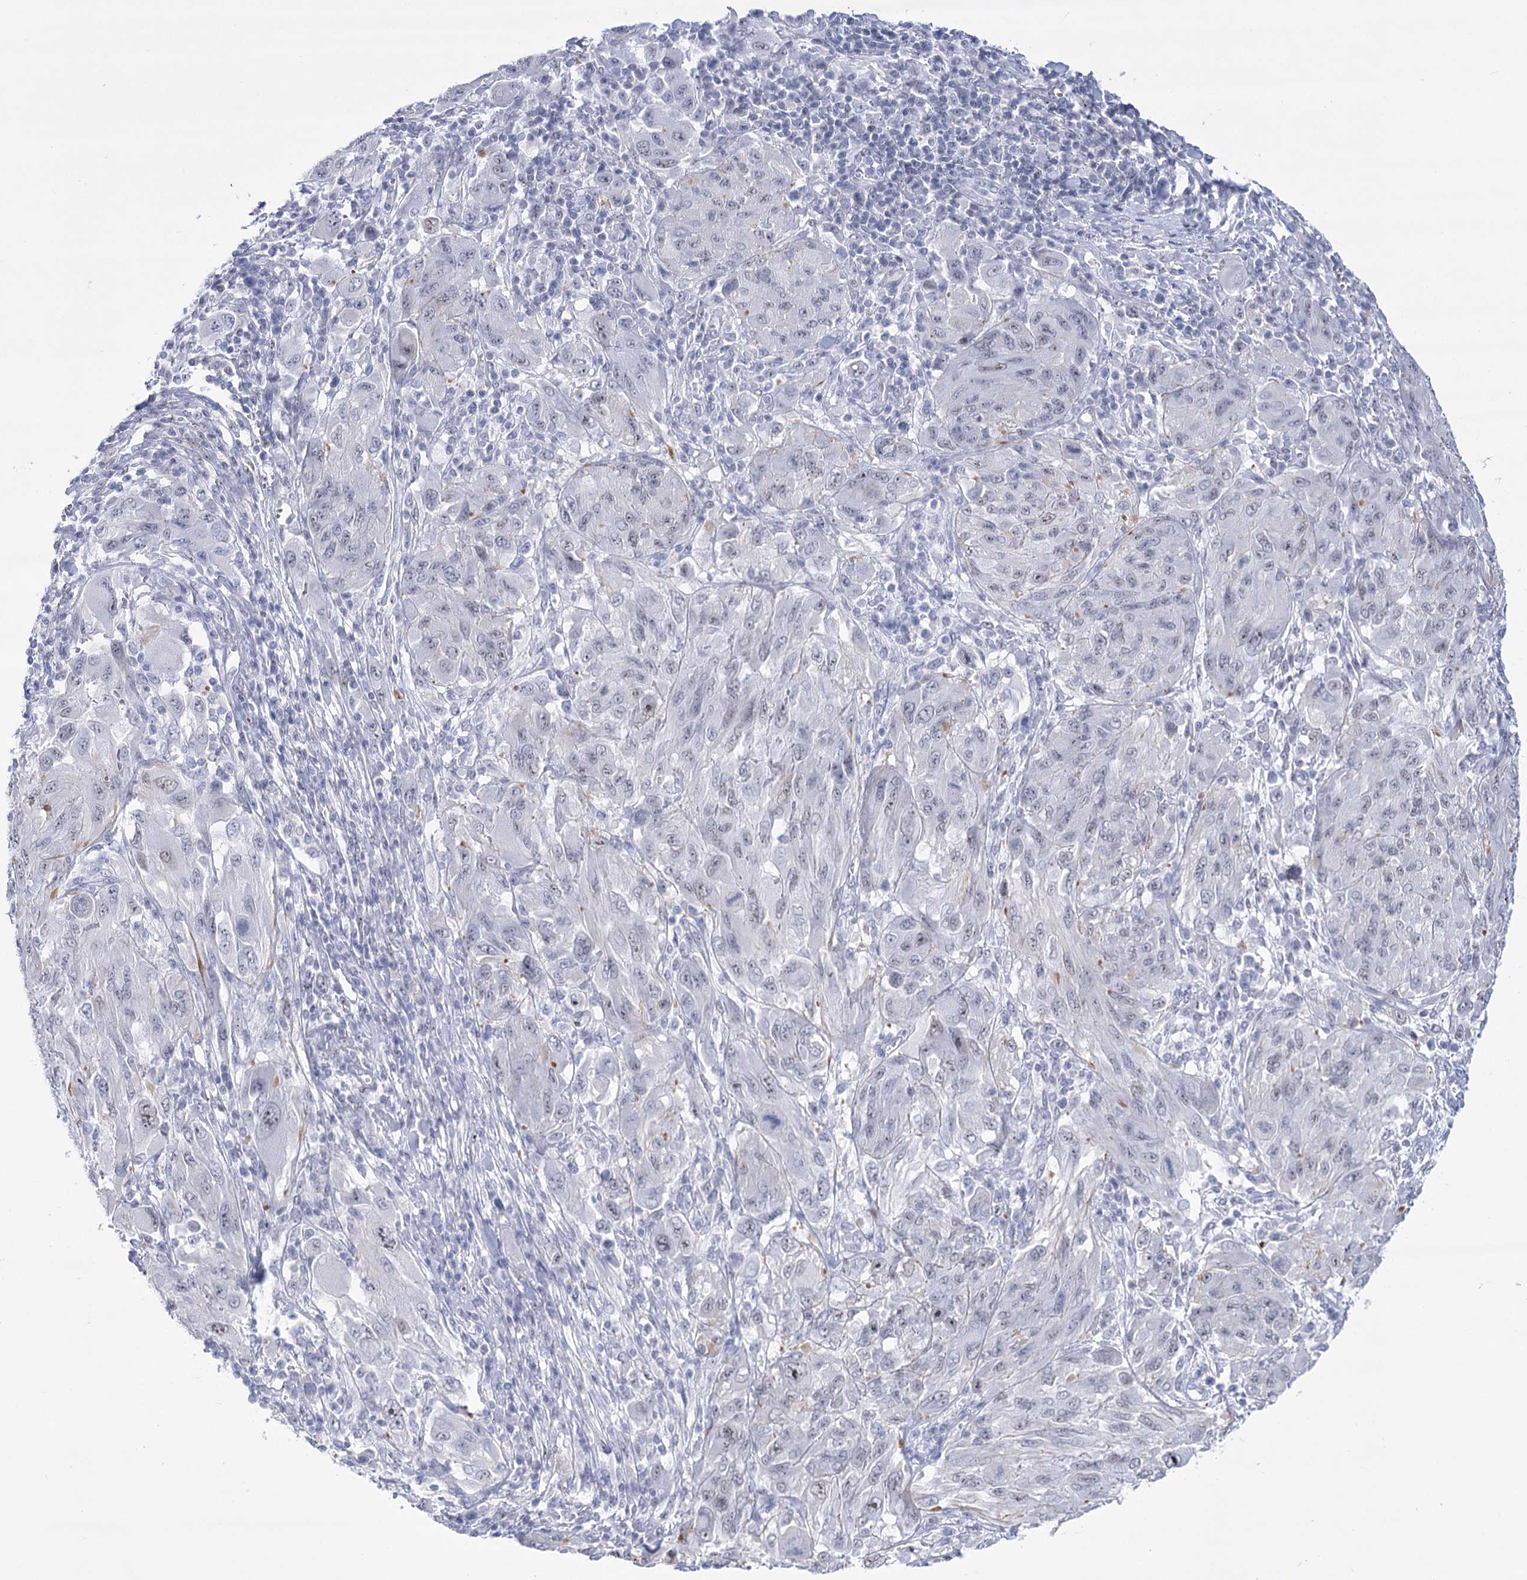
{"staining": {"intensity": "negative", "quantity": "none", "location": "none"}, "tissue": "melanoma", "cell_type": "Tumor cells", "image_type": "cancer", "snomed": [{"axis": "morphology", "description": "Malignant melanoma, NOS"}, {"axis": "topography", "description": "Skin"}], "caption": "Tumor cells are negative for brown protein staining in malignant melanoma.", "gene": "HORMAD1", "patient": {"sex": "female", "age": 91}}